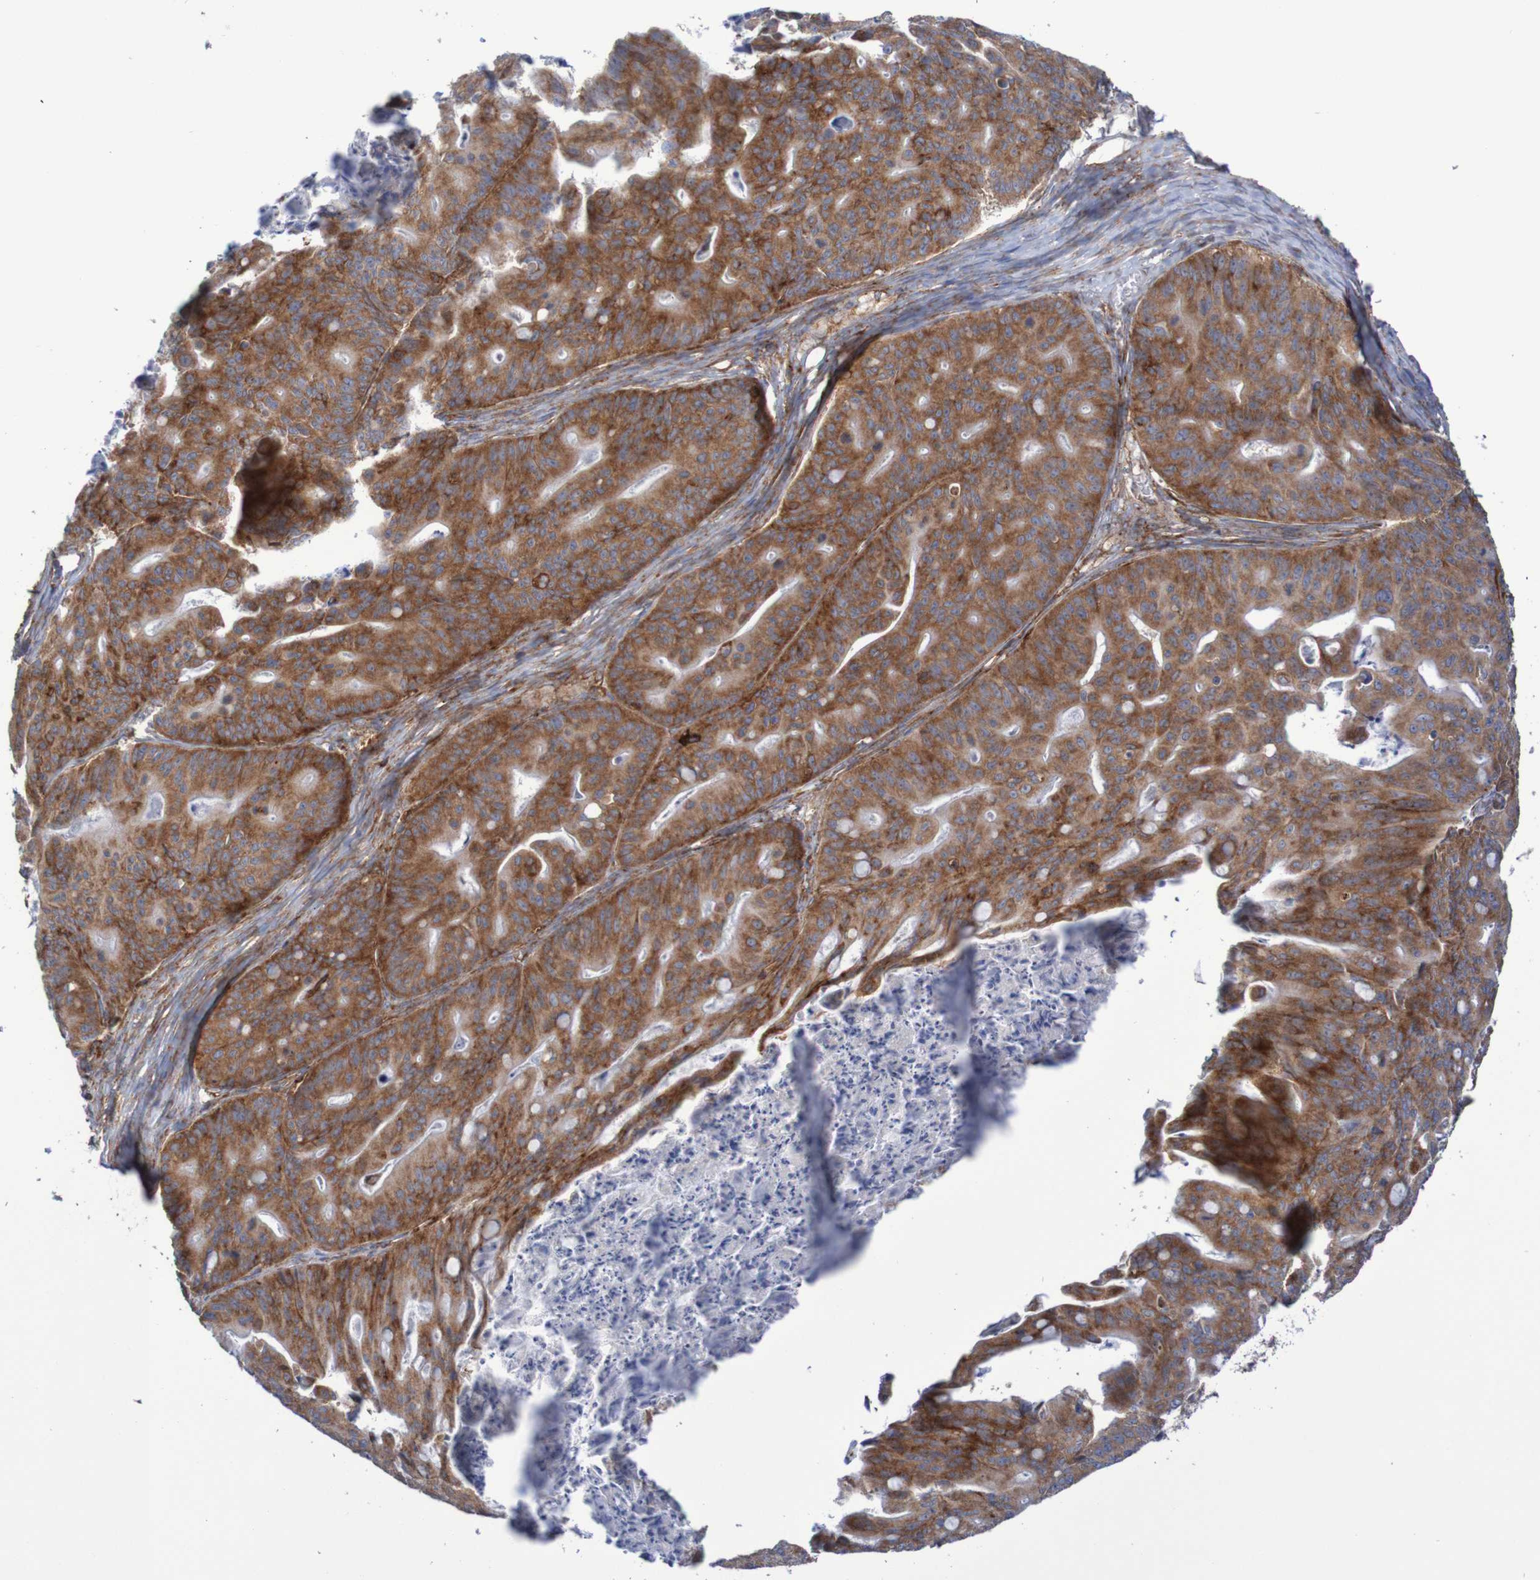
{"staining": {"intensity": "moderate", "quantity": ">75%", "location": "cytoplasmic/membranous"}, "tissue": "ovarian cancer", "cell_type": "Tumor cells", "image_type": "cancer", "snomed": [{"axis": "morphology", "description": "Cystadenocarcinoma, mucinous, NOS"}, {"axis": "topography", "description": "Ovary"}], "caption": "DAB (3,3'-diaminobenzidine) immunohistochemical staining of human ovarian cancer (mucinous cystadenocarcinoma) exhibits moderate cytoplasmic/membranous protein expression in about >75% of tumor cells.", "gene": "FXR2", "patient": {"sex": "female", "age": 37}}